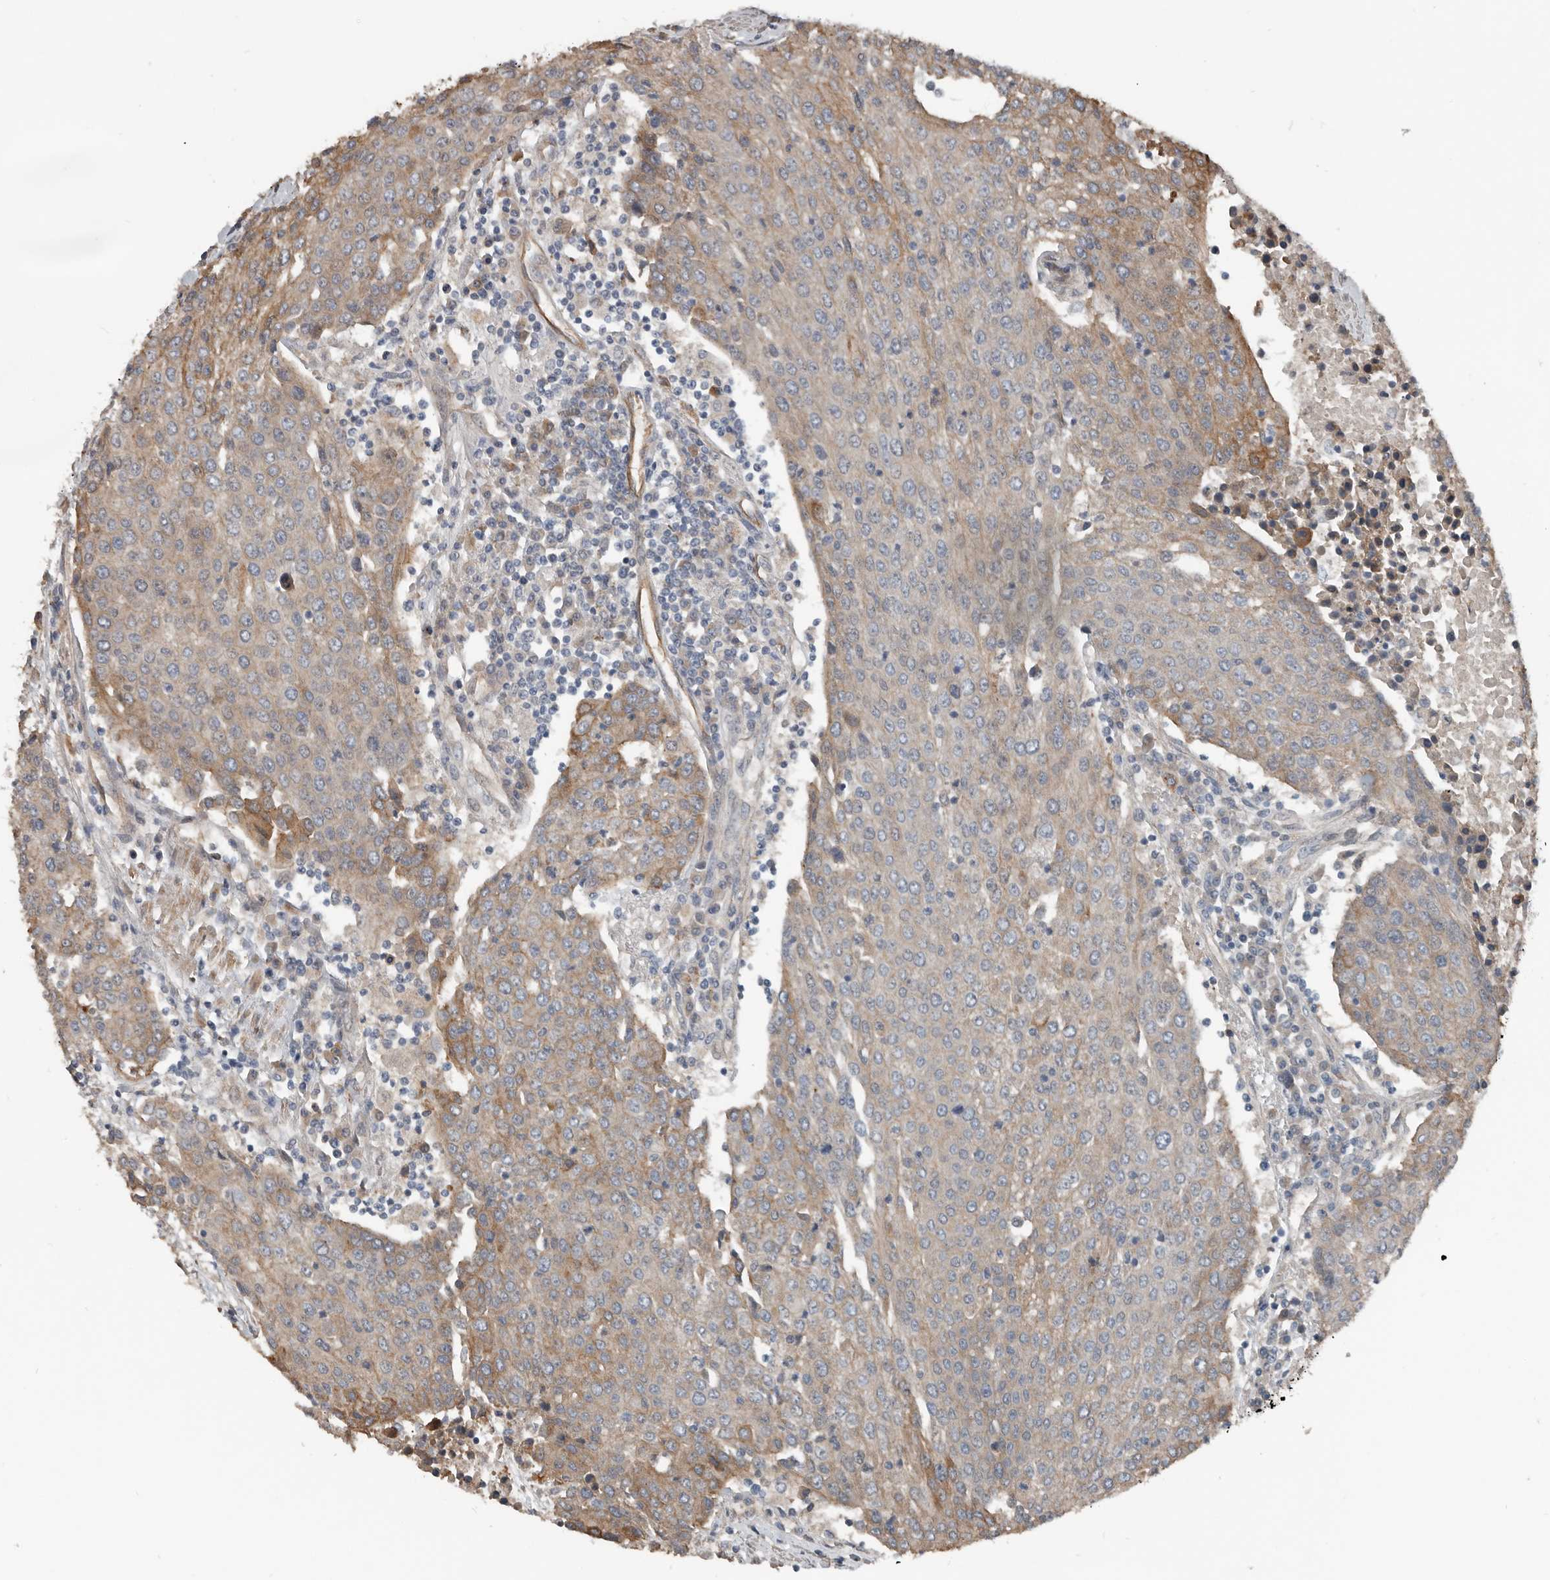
{"staining": {"intensity": "moderate", "quantity": "25%-75%", "location": "cytoplasmic/membranous"}, "tissue": "urothelial cancer", "cell_type": "Tumor cells", "image_type": "cancer", "snomed": [{"axis": "morphology", "description": "Urothelial carcinoma, High grade"}, {"axis": "topography", "description": "Urinary bladder"}], "caption": "Urothelial cancer was stained to show a protein in brown. There is medium levels of moderate cytoplasmic/membranous staining in approximately 25%-75% of tumor cells.", "gene": "YOD1", "patient": {"sex": "female", "age": 85}}